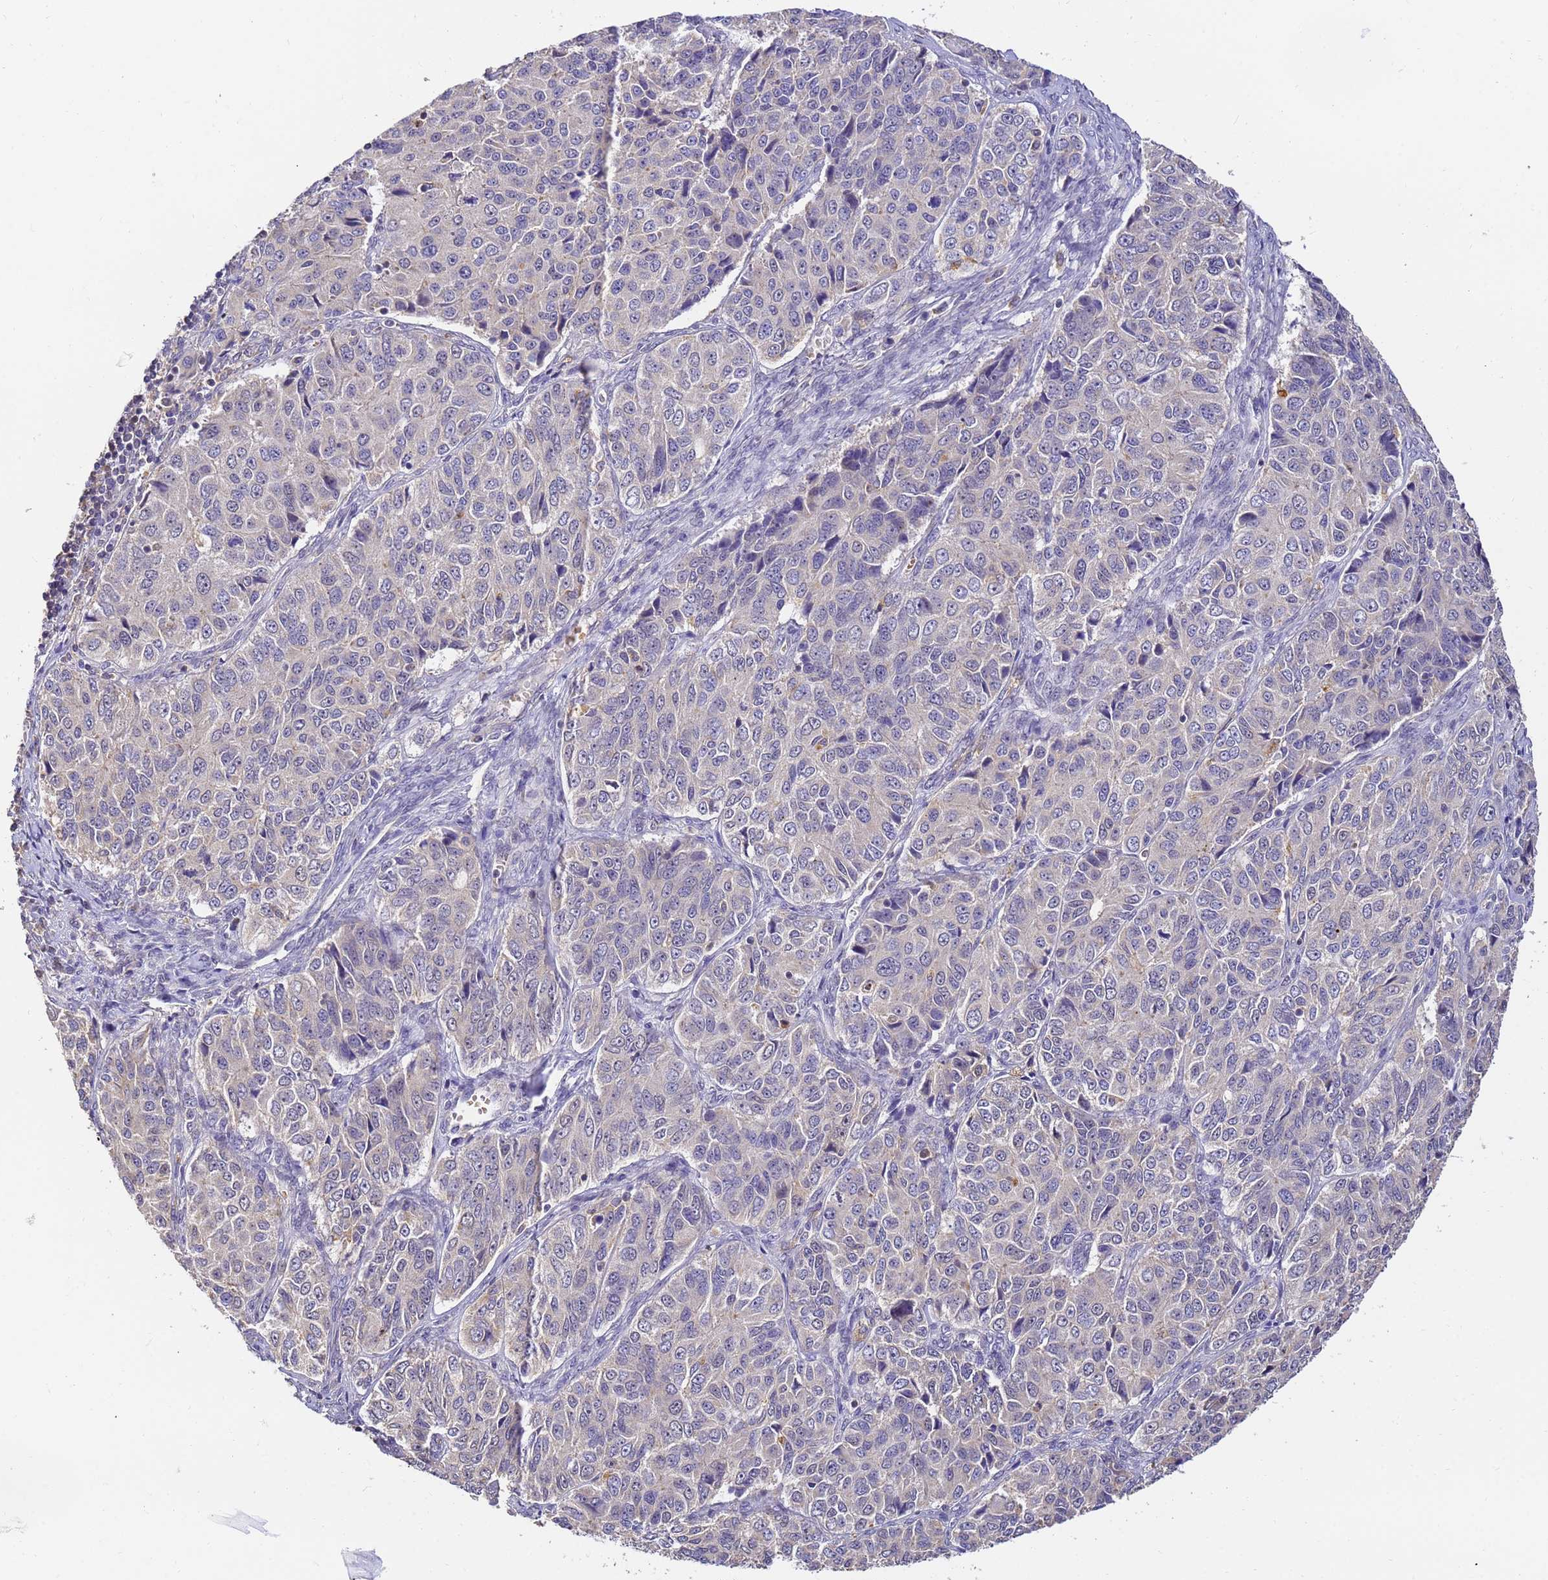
{"staining": {"intensity": "negative", "quantity": "none", "location": "none"}, "tissue": "ovarian cancer", "cell_type": "Tumor cells", "image_type": "cancer", "snomed": [{"axis": "morphology", "description": "Carcinoma, endometroid"}, {"axis": "topography", "description": "Ovary"}], "caption": "IHC histopathology image of endometroid carcinoma (ovarian) stained for a protein (brown), which shows no staining in tumor cells.", "gene": "ARL8B", "patient": {"sex": "female", "age": 51}}